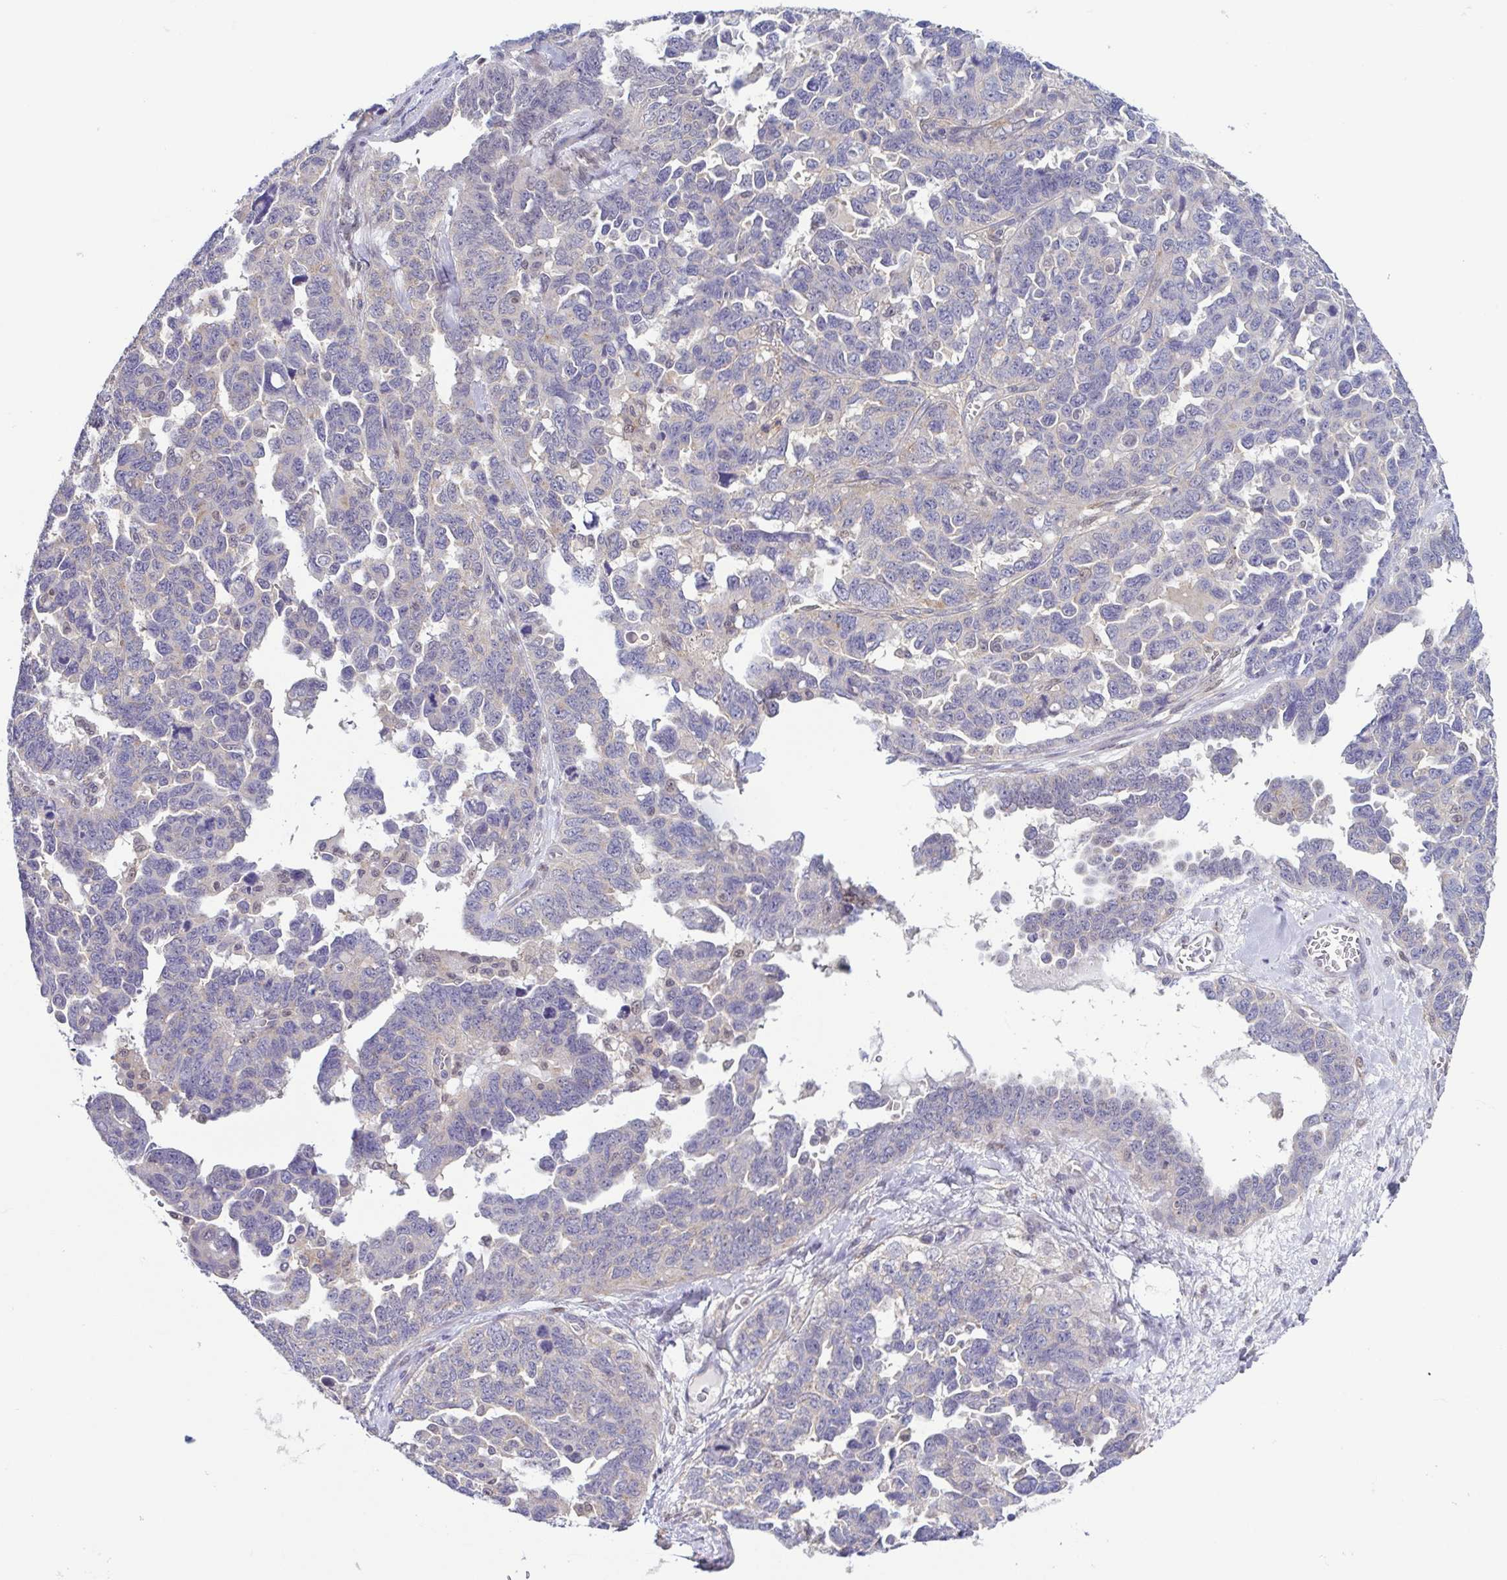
{"staining": {"intensity": "negative", "quantity": "none", "location": "none"}, "tissue": "ovarian cancer", "cell_type": "Tumor cells", "image_type": "cancer", "snomed": [{"axis": "morphology", "description": "Cystadenocarcinoma, serous, NOS"}, {"axis": "topography", "description": "Ovary"}], "caption": "The immunohistochemistry image has no significant staining in tumor cells of serous cystadenocarcinoma (ovarian) tissue.", "gene": "UBE2Q1", "patient": {"sex": "female", "age": 69}}